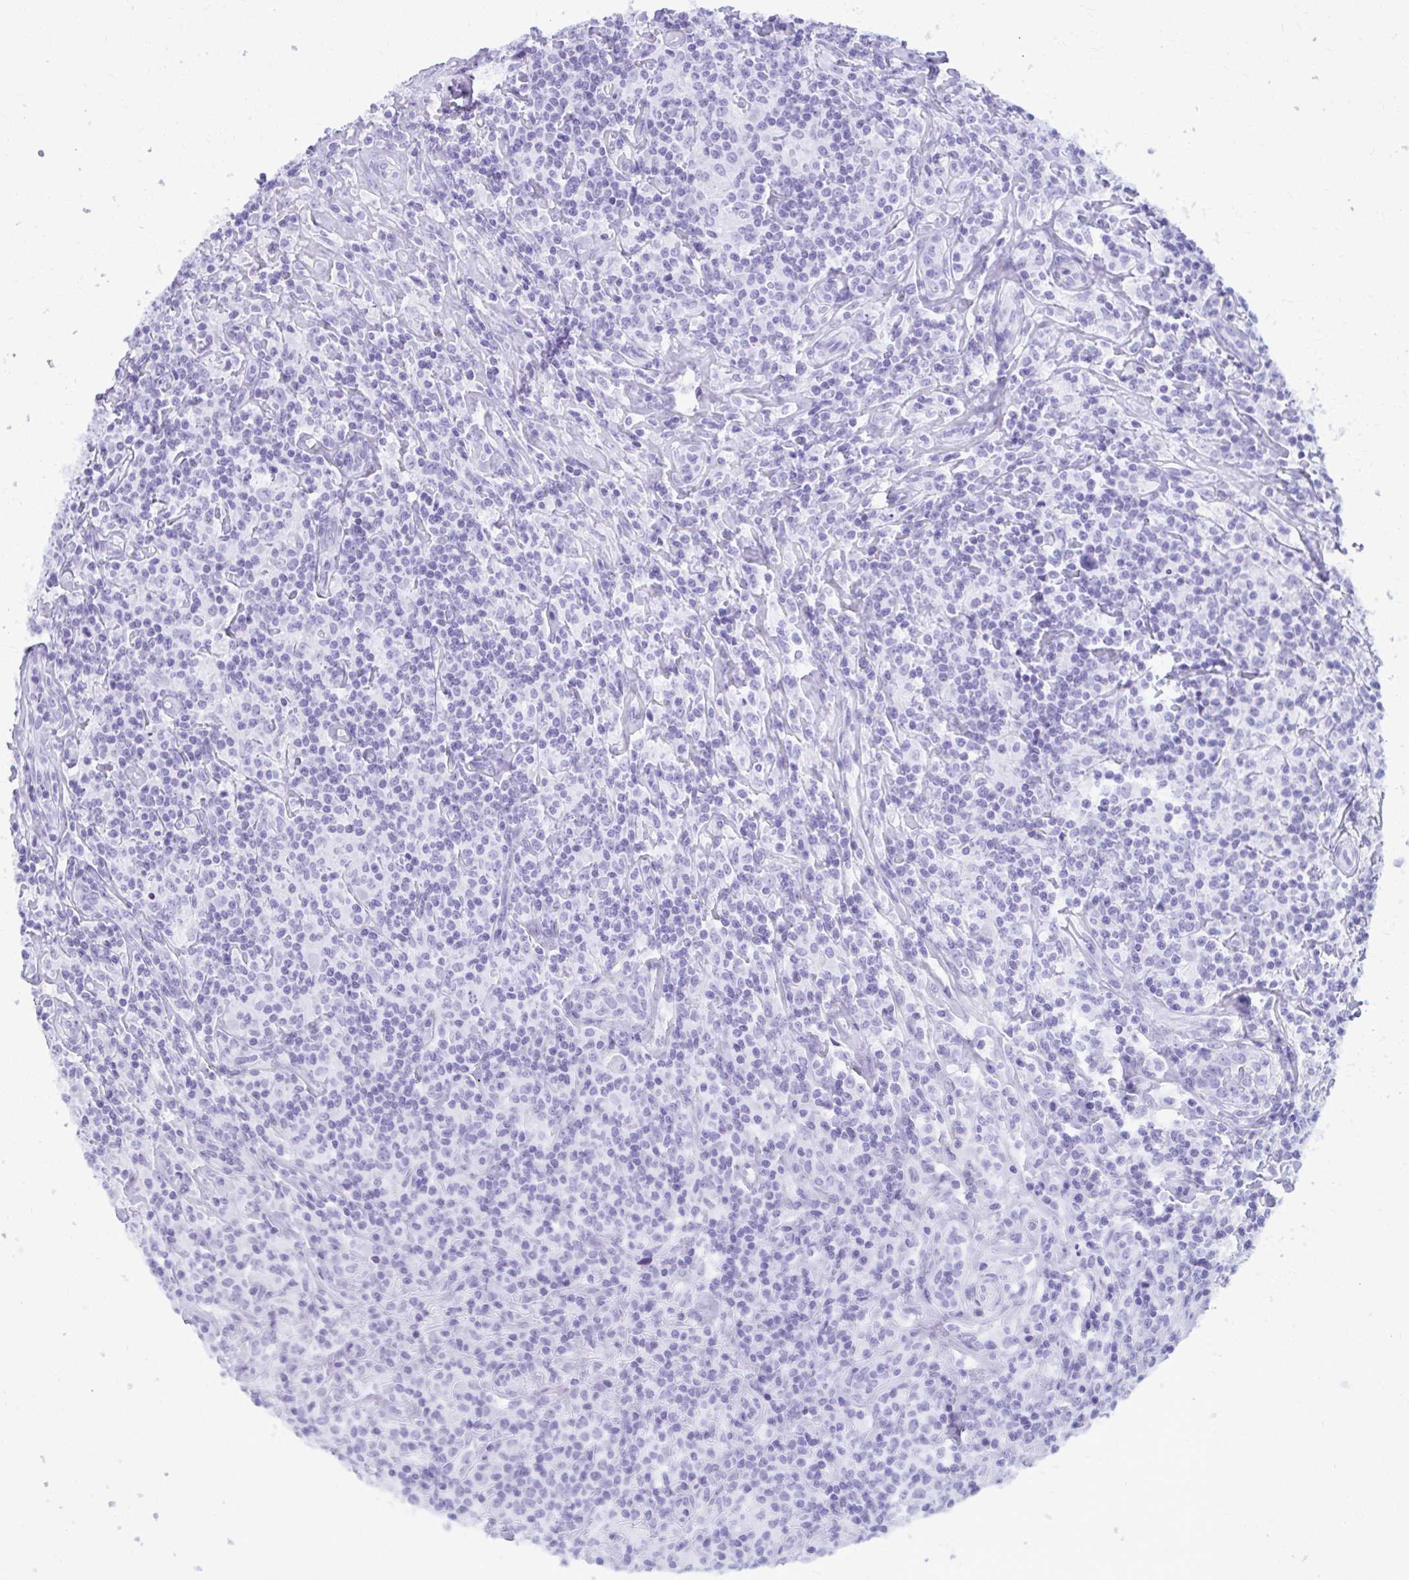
{"staining": {"intensity": "negative", "quantity": "none", "location": "none"}, "tissue": "lymphoma", "cell_type": "Tumor cells", "image_type": "cancer", "snomed": [{"axis": "morphology", "description": "Hodgkin's disease, NOS"}, {"axis": "morphology", "description": "Hodgkin's lymphoma, nodular sclerosis"}, {"axis": "topography", "description": "Lymph node"}], "caption": "Immunohistochemistry photomicrograph of neoplastic tissue: human Hodgkin's lymphoma, nodular sclerosis stained with DAB shows no significant protein expression in tumor cells.", "gene": "MAF1", "patient": {"sex": "female", "age": 10}}